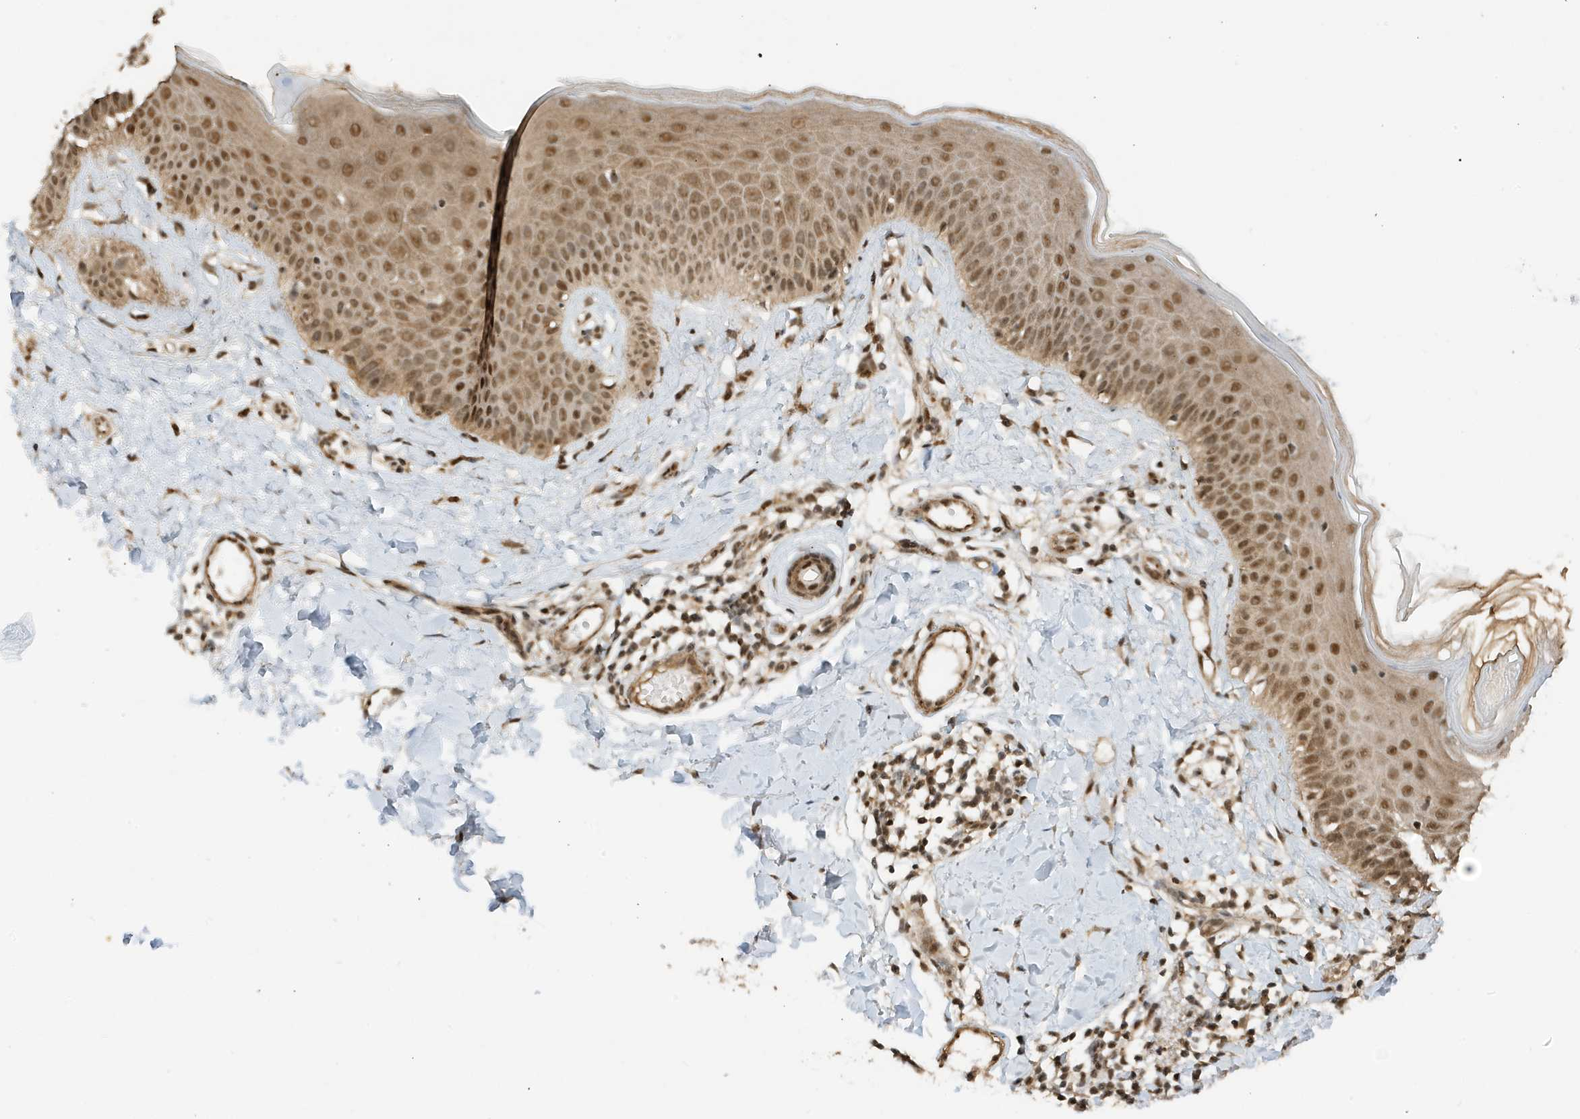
{"staining": {"intensity": "strong", "quantity": ">75%", "location": "cytoplasmic/membranous,nuclear"}, "tissue": "skin", "cell_type": "Fibroblasts", "image_type": "normal", "snomed": [{"axis": "morphology", "description": "Normal tissue, NOS"}, {"axis": "topography", "description": "Skin"}], "caption": "Fibroblasts display strong cytoplasmic/membranous,nuclear staining in about >75% of cells in benign skin. (Stains: DAB in brown, nuclei in blue, Microscopy: brightfield microscopy at high magnification).", "gene": "MAST3", "patient": {"sex": "male", "age": 52}}